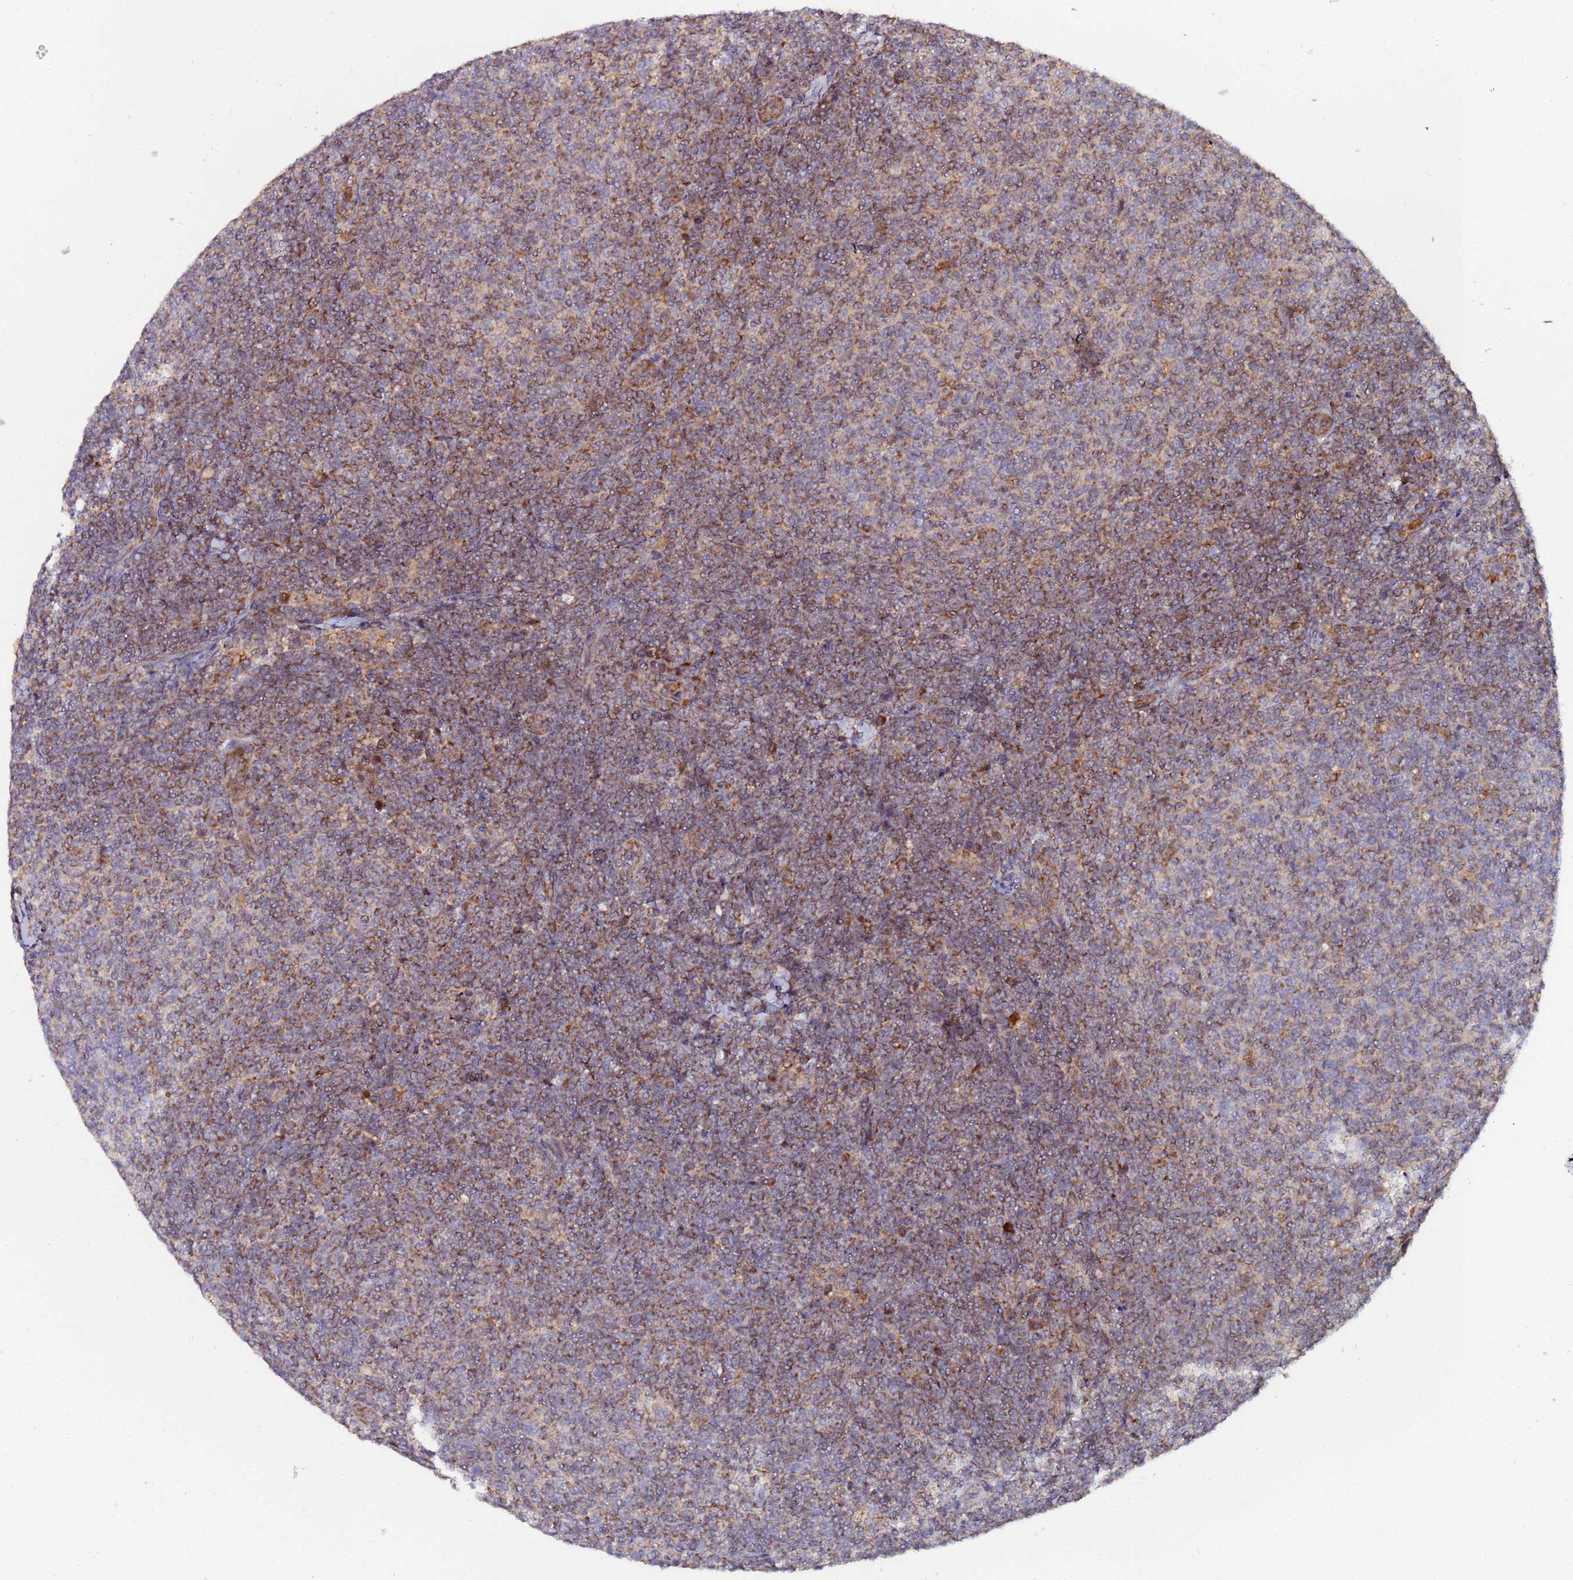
{"staining": {"intensity": "moderate", "quantity": ">75%", "location": "cytoplasmic/membranous"}, "tissue": "lymphoma", "cell_type": "Tumor cells", "image_type": "cancer", "snomed": [{"axis": "morphology", "description": "Malignant lymphoma, non-Hodgkin's type, Low grade"}, {"axis": "topography", "description": "Lymph node"}], "caption": "The micrograph shows a brown stain indicating the presence of a protein in the cytoplasmic/membranous of tumor cells in lymphoma.", "gene": "CCDC127", "patient": {"sex": "male", "age": 66}}